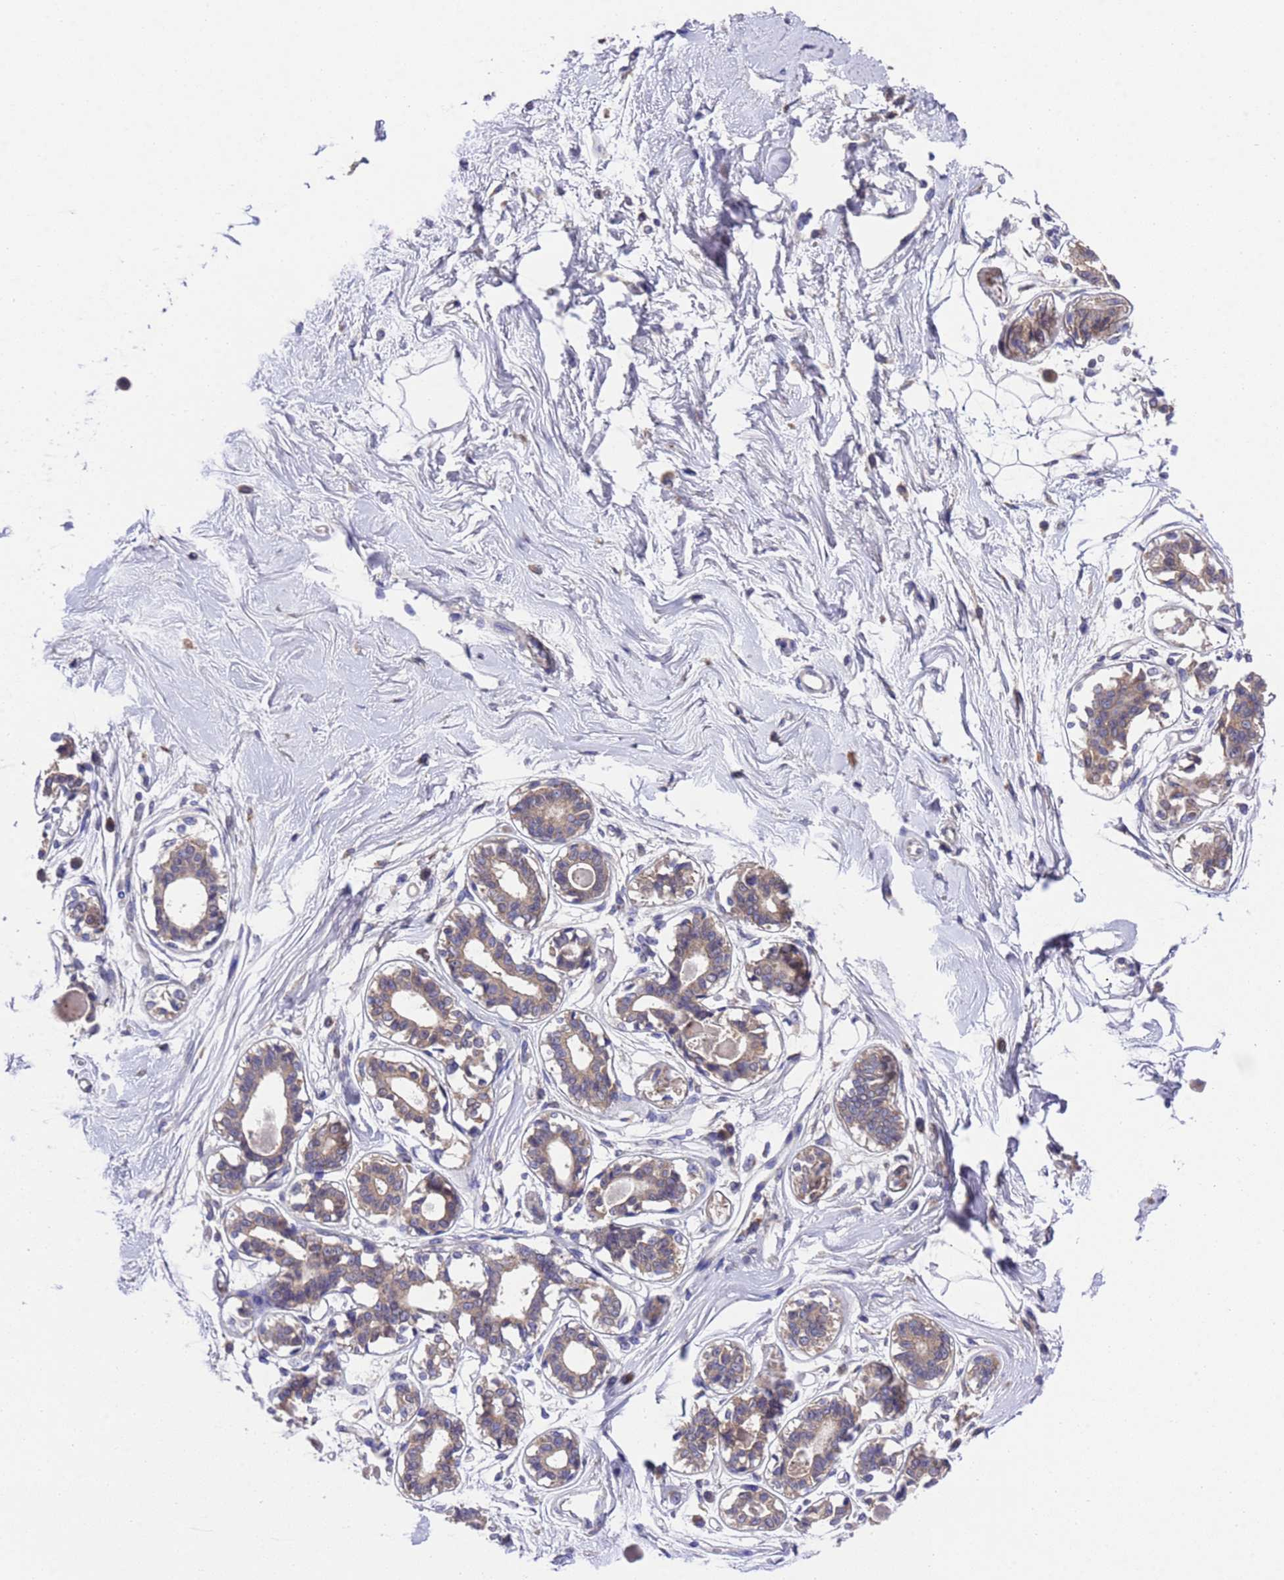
{"staining": {"intensity": "negative", "quantity": "none", "location": "none"}, "tissue": "breast", "cell_type": "Adipocytes", "image_type": "normal", "snomed": [{"axis": "morphology", "description": "Normal tissue, NOS"}, {"axis": "topography", "description": "Breast"}], "caption": "Adipocytes show no significant staining in unremarkable breast. (Brightfield microscopy of DAB immunohistochemistry at high magnification).", "gene": "DCAF12L1", "patient": {"sex": "female", "age": 45}}